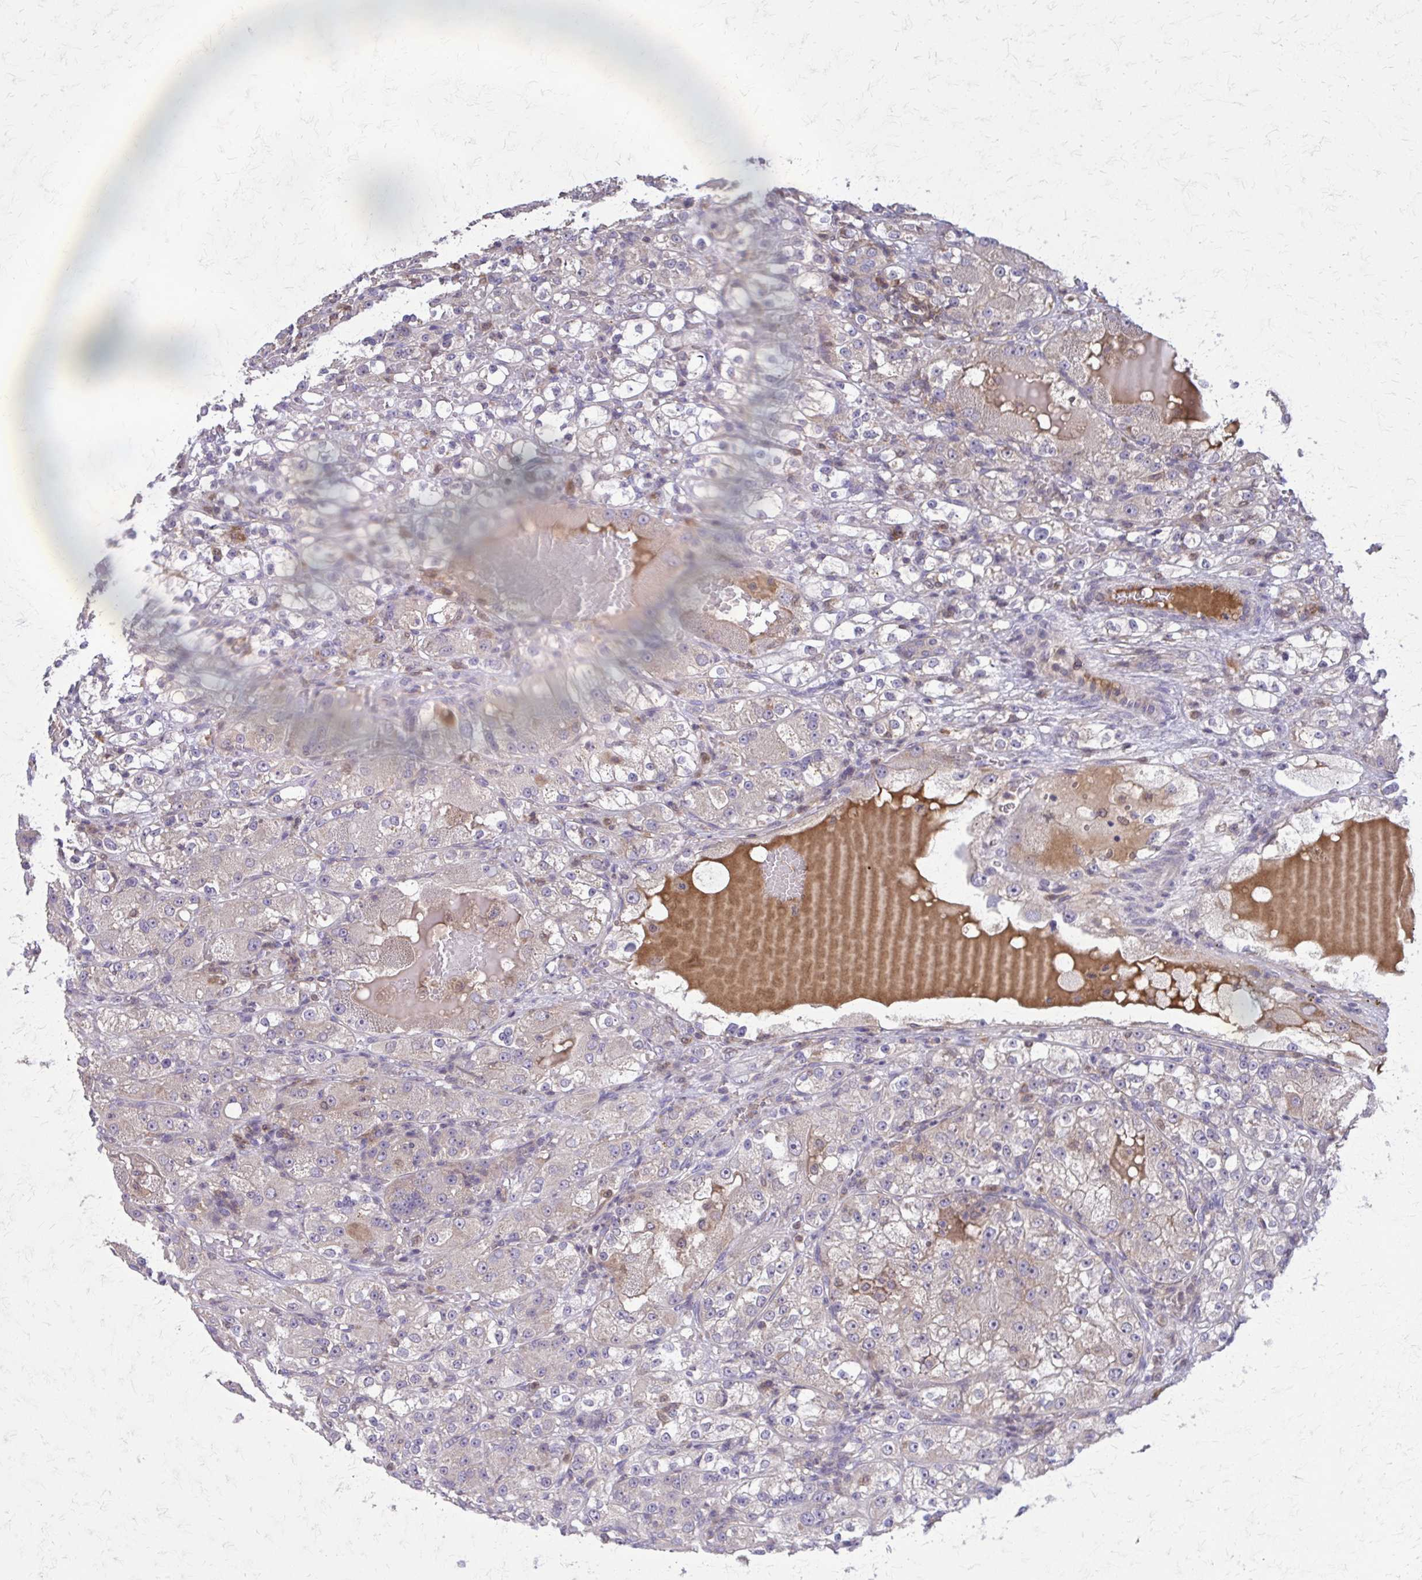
{"staining": {"intensity": "negative", "quantity": "none", "location": "none"}, "tissue": "renal cancer", "cell_type": "Tumor cells", "image_type": "cancer", "snomed": [{"axis": "morphology", "description": "Normal tissue, NOS"}, {"axis": "morphology", "description": "Adenocarcinoma, NOS"}, {"axis": "topography", "description": "Kidney"}], "caption": "This is an IHC photomicrograph of renal adenocarcinoma. There is no expression in tumor cells.", "gene": "NRBF2", "patient": {"sex": "male", "age": 61}}